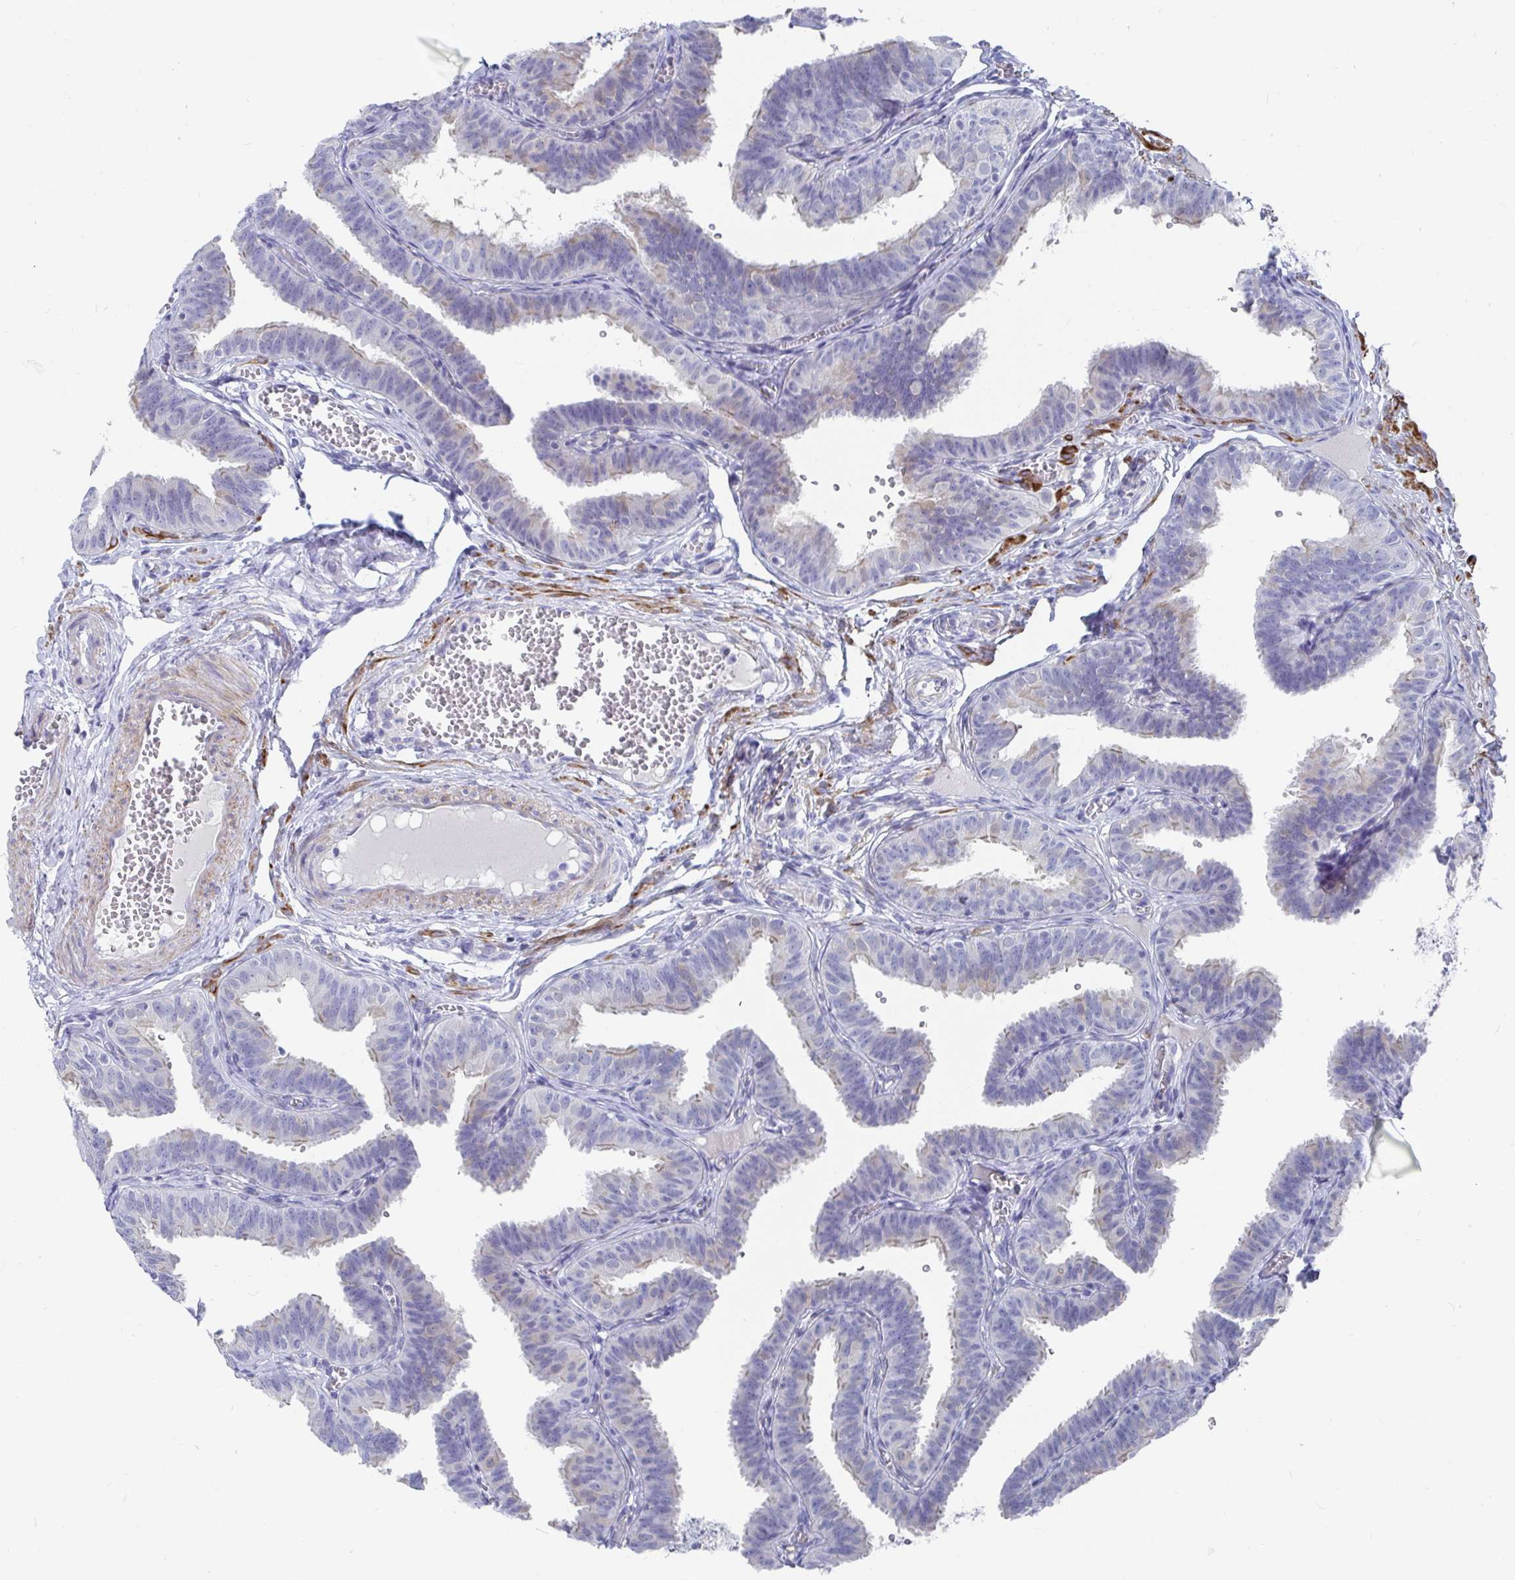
{"staining": {"intensity": "weak", "quantity": "<25%", "location": "cytoplasmic/membranous"}, "tissue": "fallopian tube", "cell_type": "Glandular cells", "image_type": "normal", "snomed": [{"axis": "morphology", "description": "Normal tissue, NOS"}, {"axis": "topography", "description": "Fallopian tube"}], "caption": "The micrograph demonstrates no staining of glandular cells in unremarkable fallopian tube.", "gene": "ZFP82", "patient": {"sex": "female", "age": 25}}